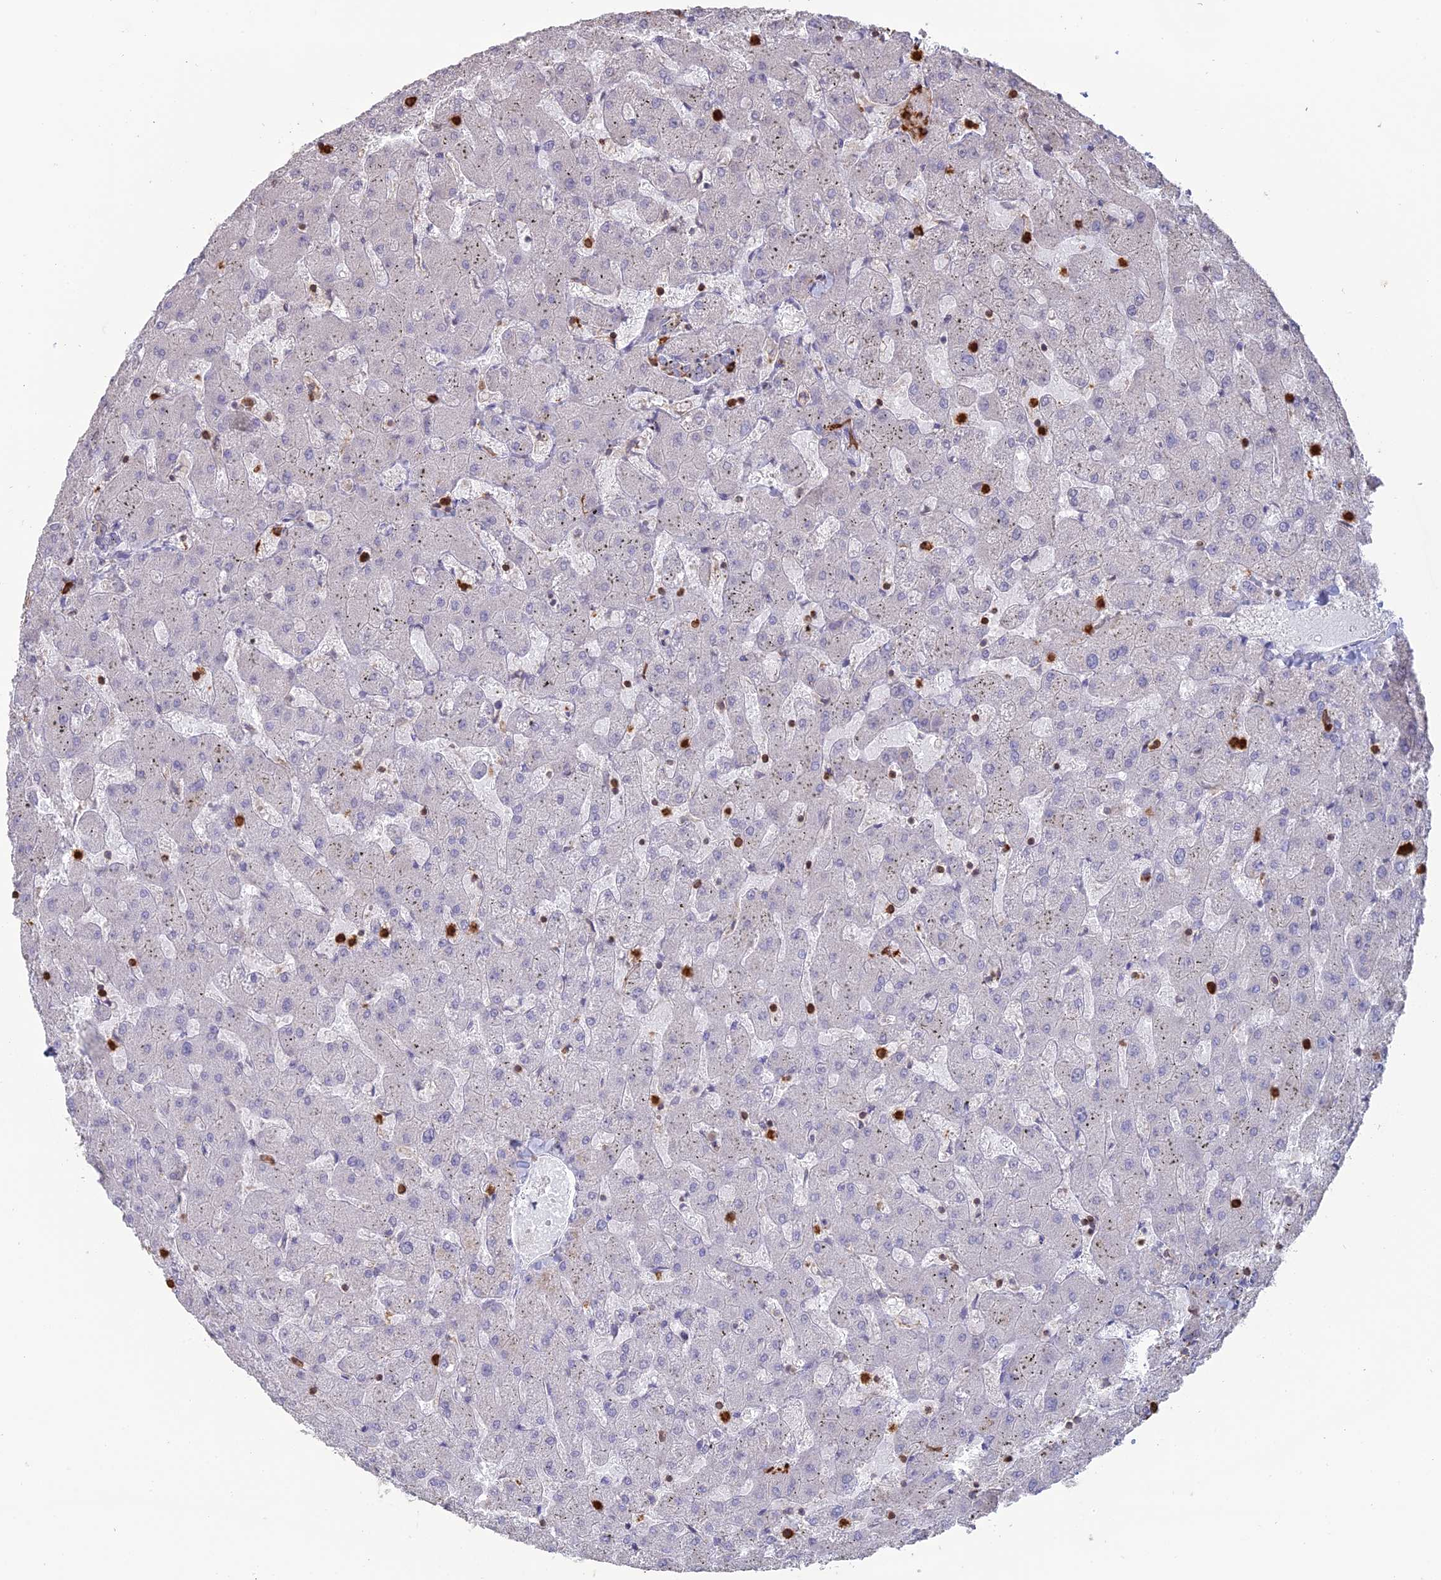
{"staining": {"intensity": "negative", "quantity": "none", "location": "none"}, "tissue": "liver", "cell_type": "Cholangiocytes", "image_type": "normal", "snomed": [{"axis": "morphology", "description": "Normal tissue, NOS"}, {"axis": "topography", "description": "Liver"}], "caption": "The immunohistochemistry image has no significant staining in cholangiocytes of liver. (IHC, brightfield microscopy, high magnification).", "gene": "APOBR", "patient": {"sex": "female", "age": 63}}